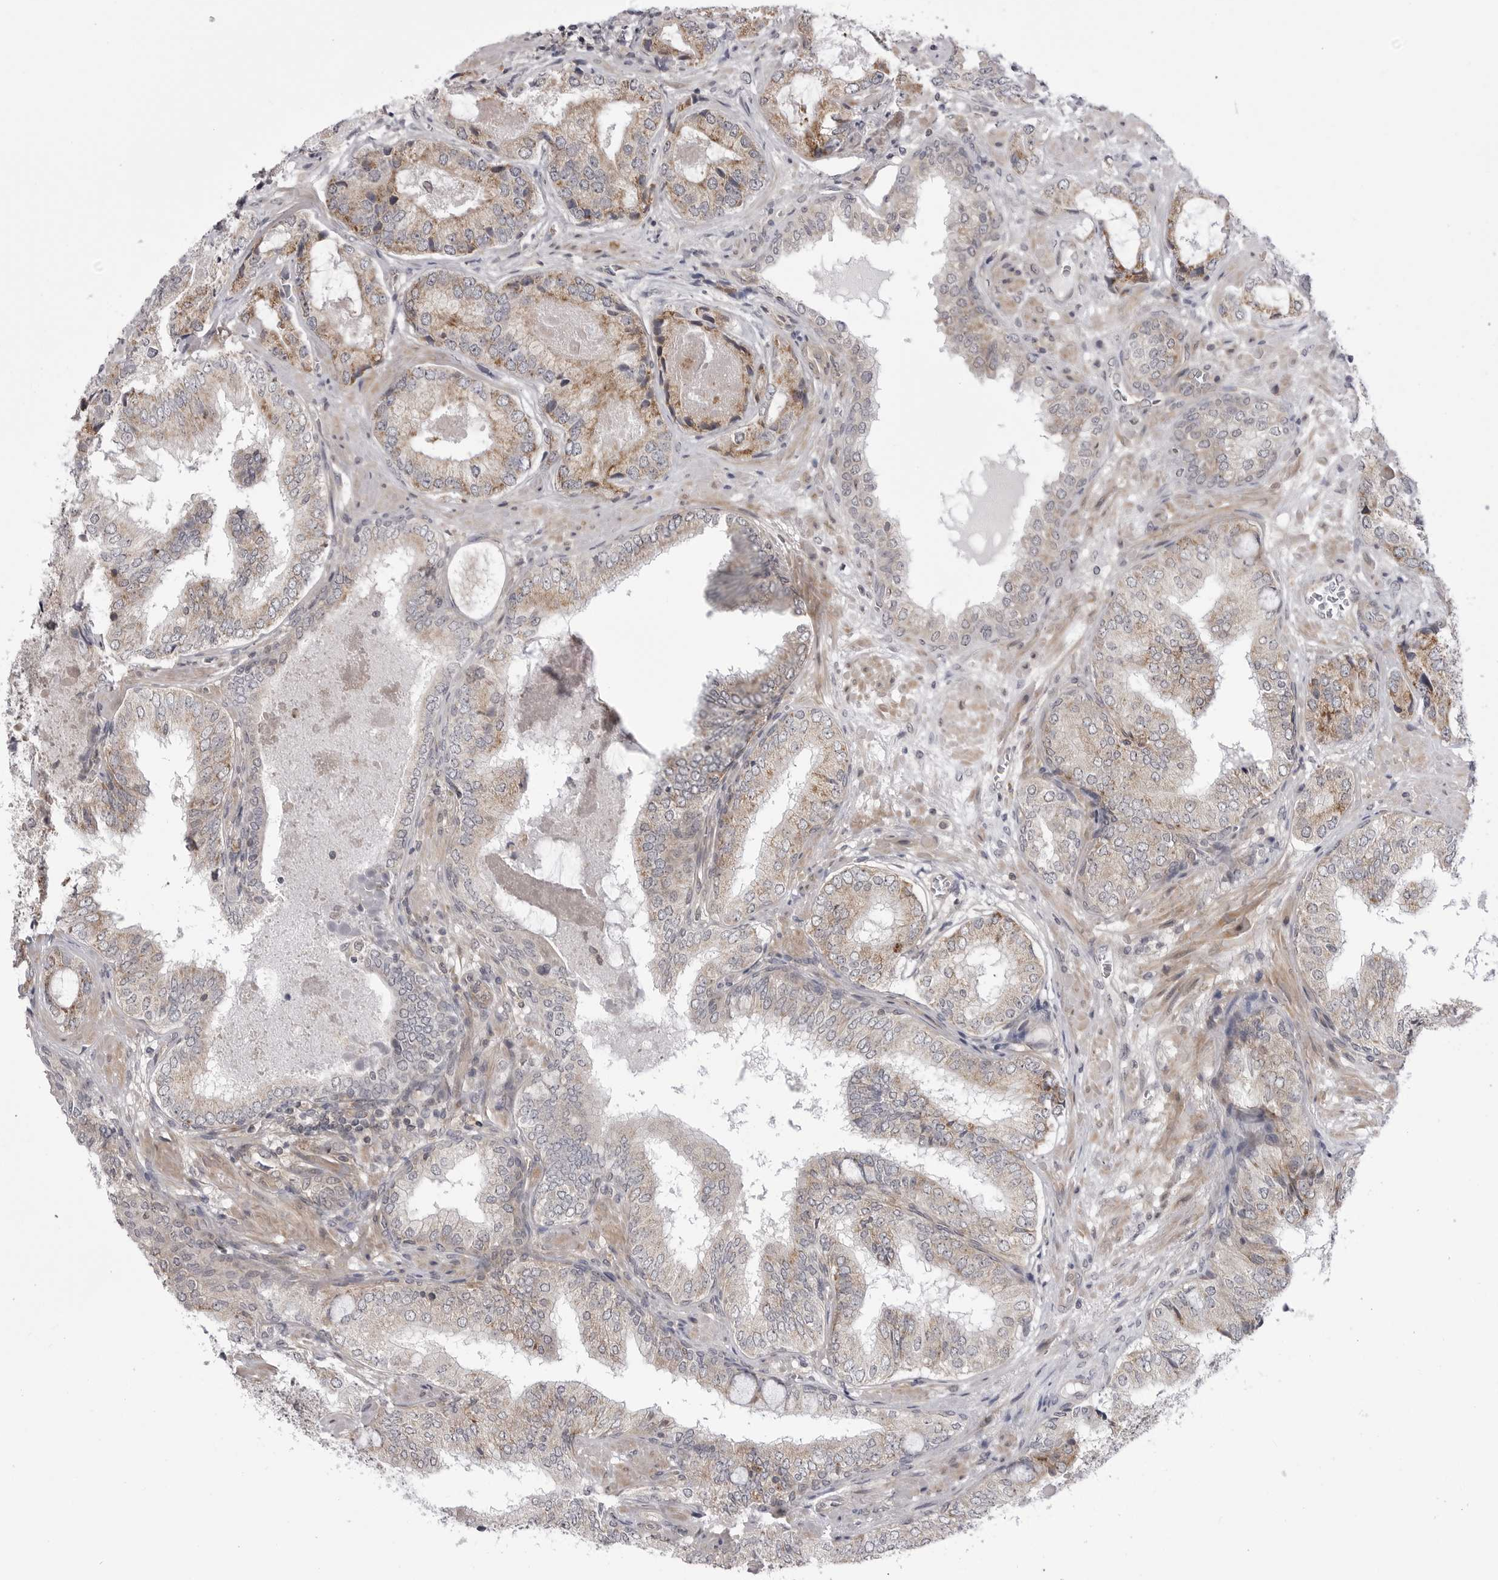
{"staining": {"intensity": "weak", "quantity": "25%-75%", "location": "cytoplasmic/membranous"}, "tissue": "prostate cancer", "cell_type": "Tumor cells", "image_type": "cancer", "snomed": [{"axis": "morphology", "description": "Normal tissue, NOS"}, {"axis": "morphology", "description": "Adenocarcinoma, High grade"}, {"axis": "topography", "description": "Prostate"}, {"axis": "topography", "description": "Peripheral nerve tissue"}], "caption": "Immunohistochemistry (IHC) of human prostate cancer (high-grade adenocarcinoma) demonstrates low levels of weak cytoplasmic/membranous staining in approximately 25%-75% of tumor cells. (DAB (3,3'-diaminobenzidine) = brown stain, brightfield microscopy at high magnification).", "gene": "CCDC18", "patient": {"sex": "male", "age": 59}}